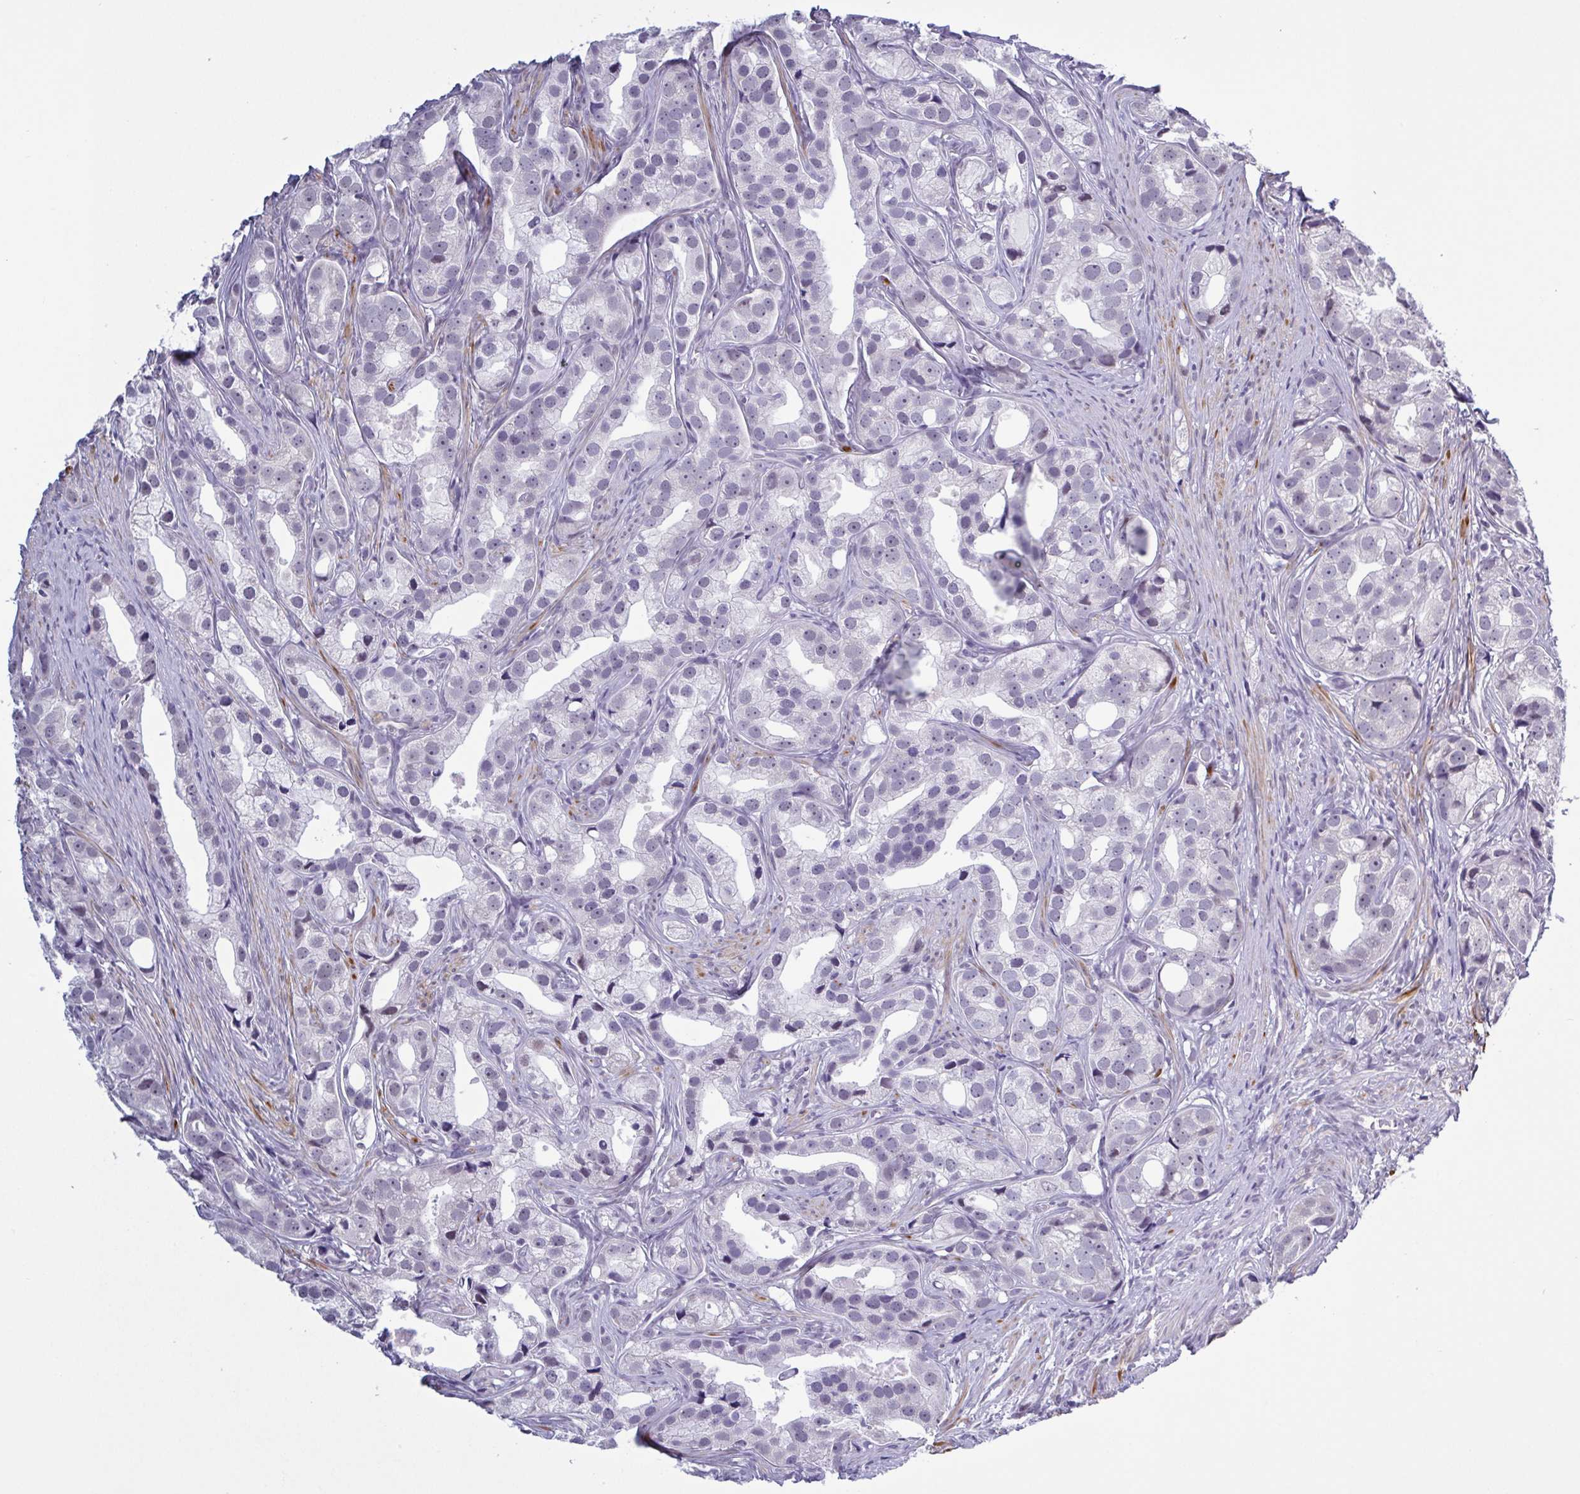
{"staining": {"intensity": "negative", "quantity": "none", "location": "none"}, "tissue": "prostate cancer", "cell_type": "Tumor cells", "image_type": "cancer", "snomed": [{"axis": "morphology", "description": "Adenocarcinoma, High grade"}, {"axis": "topography", "description": "Prostate"}], "caption": "Histopathology image shows no significant protein staining in tumor cells of prostate cancer. (Immunohistochemistry (ihc), brightfield microscopy, high magnification).", "gene": "TMEM92", "patient": {"sex": "male", "age": 75}}